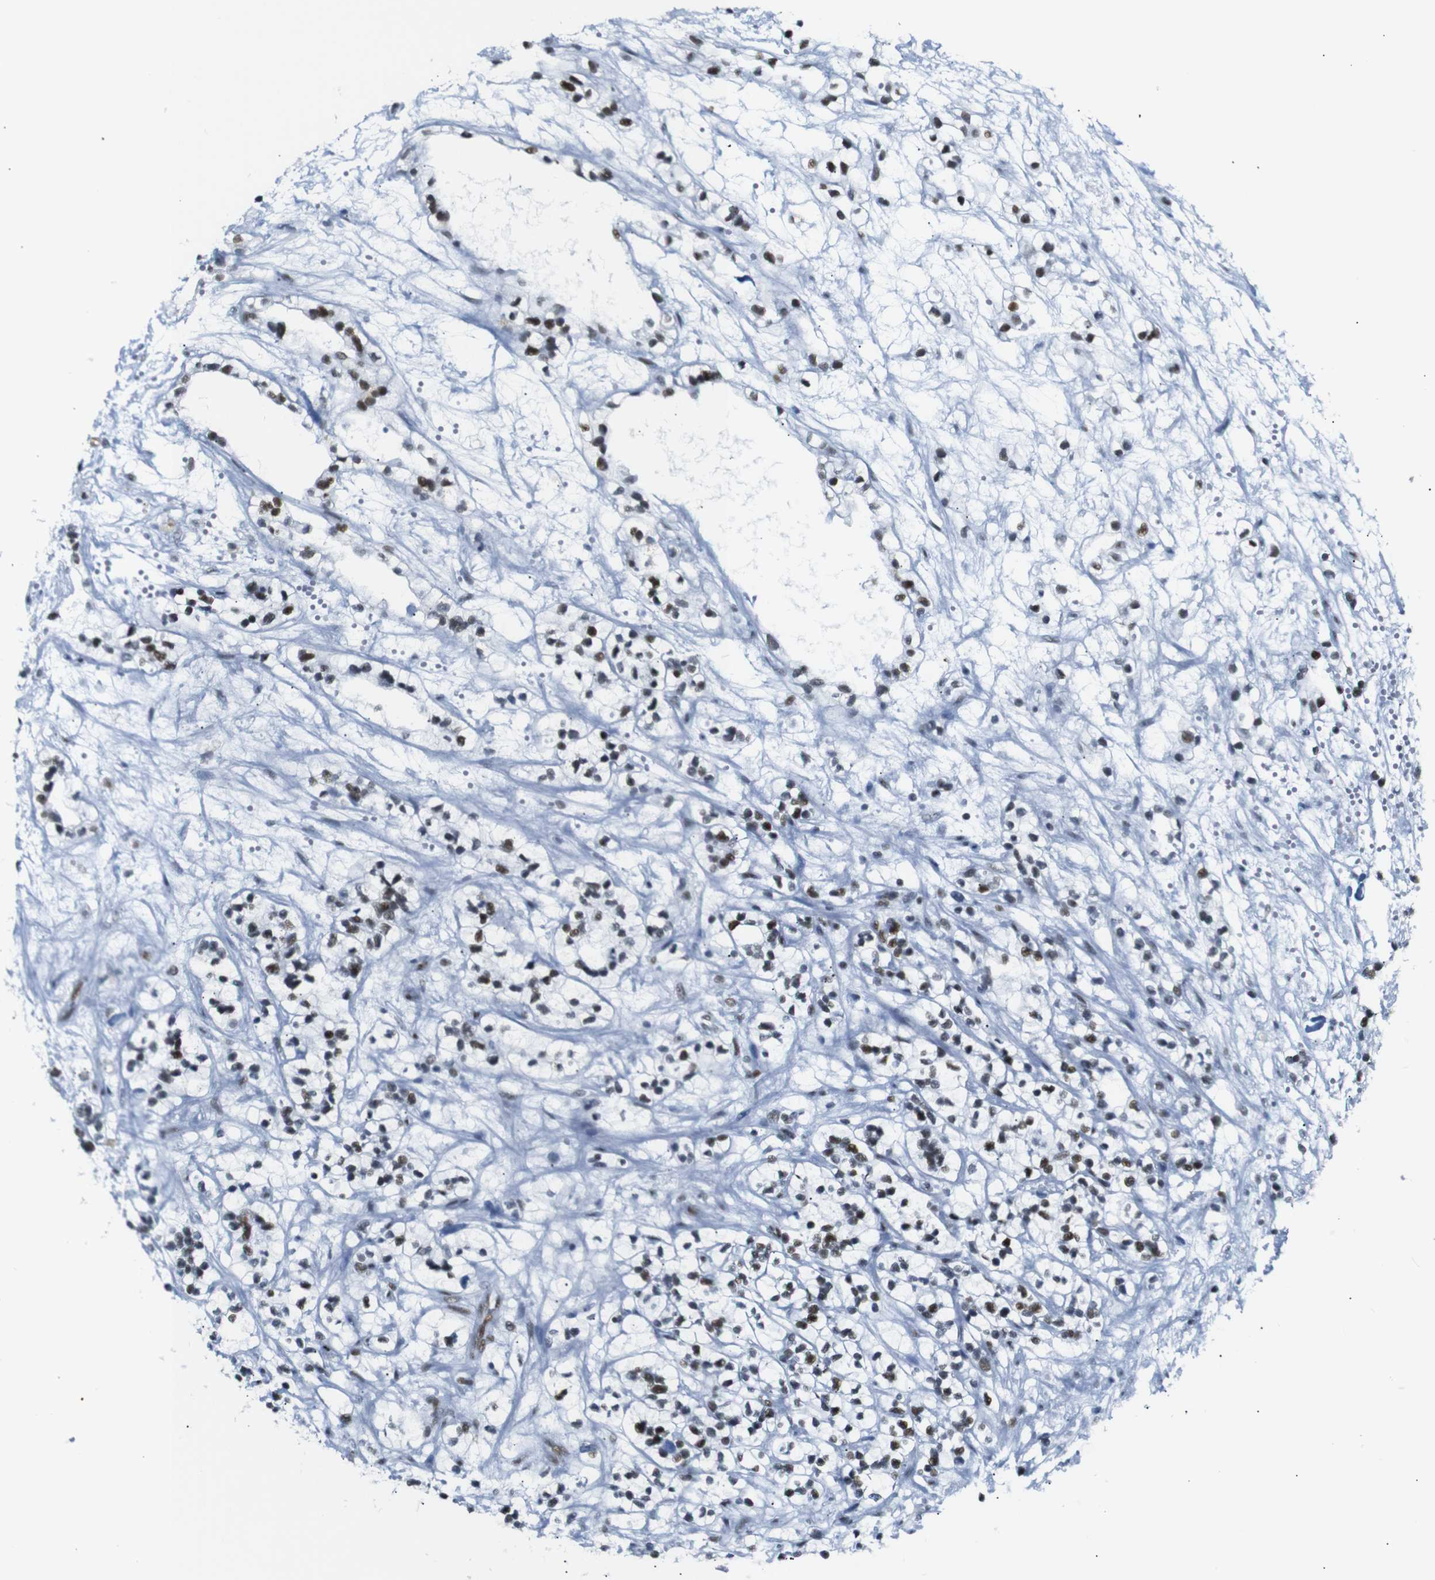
{"staining": {"intensity": "strong", "quantity": "25%-75%", "location": "nuclear"}, "tissue": "renal cancer", "cell_type": "Tumor cells", "image_type": "cancer", "snomed": [{"axis": "morphology", "description": "Adenocarcinoma, NOS"}, {"axis": "topography", "description": "Kidney"}], "caption": "Renal cancer (adenocarcinoma) stained with a brown dye shows strong nuclear positive positivity in about 25%-75% of tumor cells.", "gene": "TRA2B", "patient": {"sex": "female", "age": 57}}